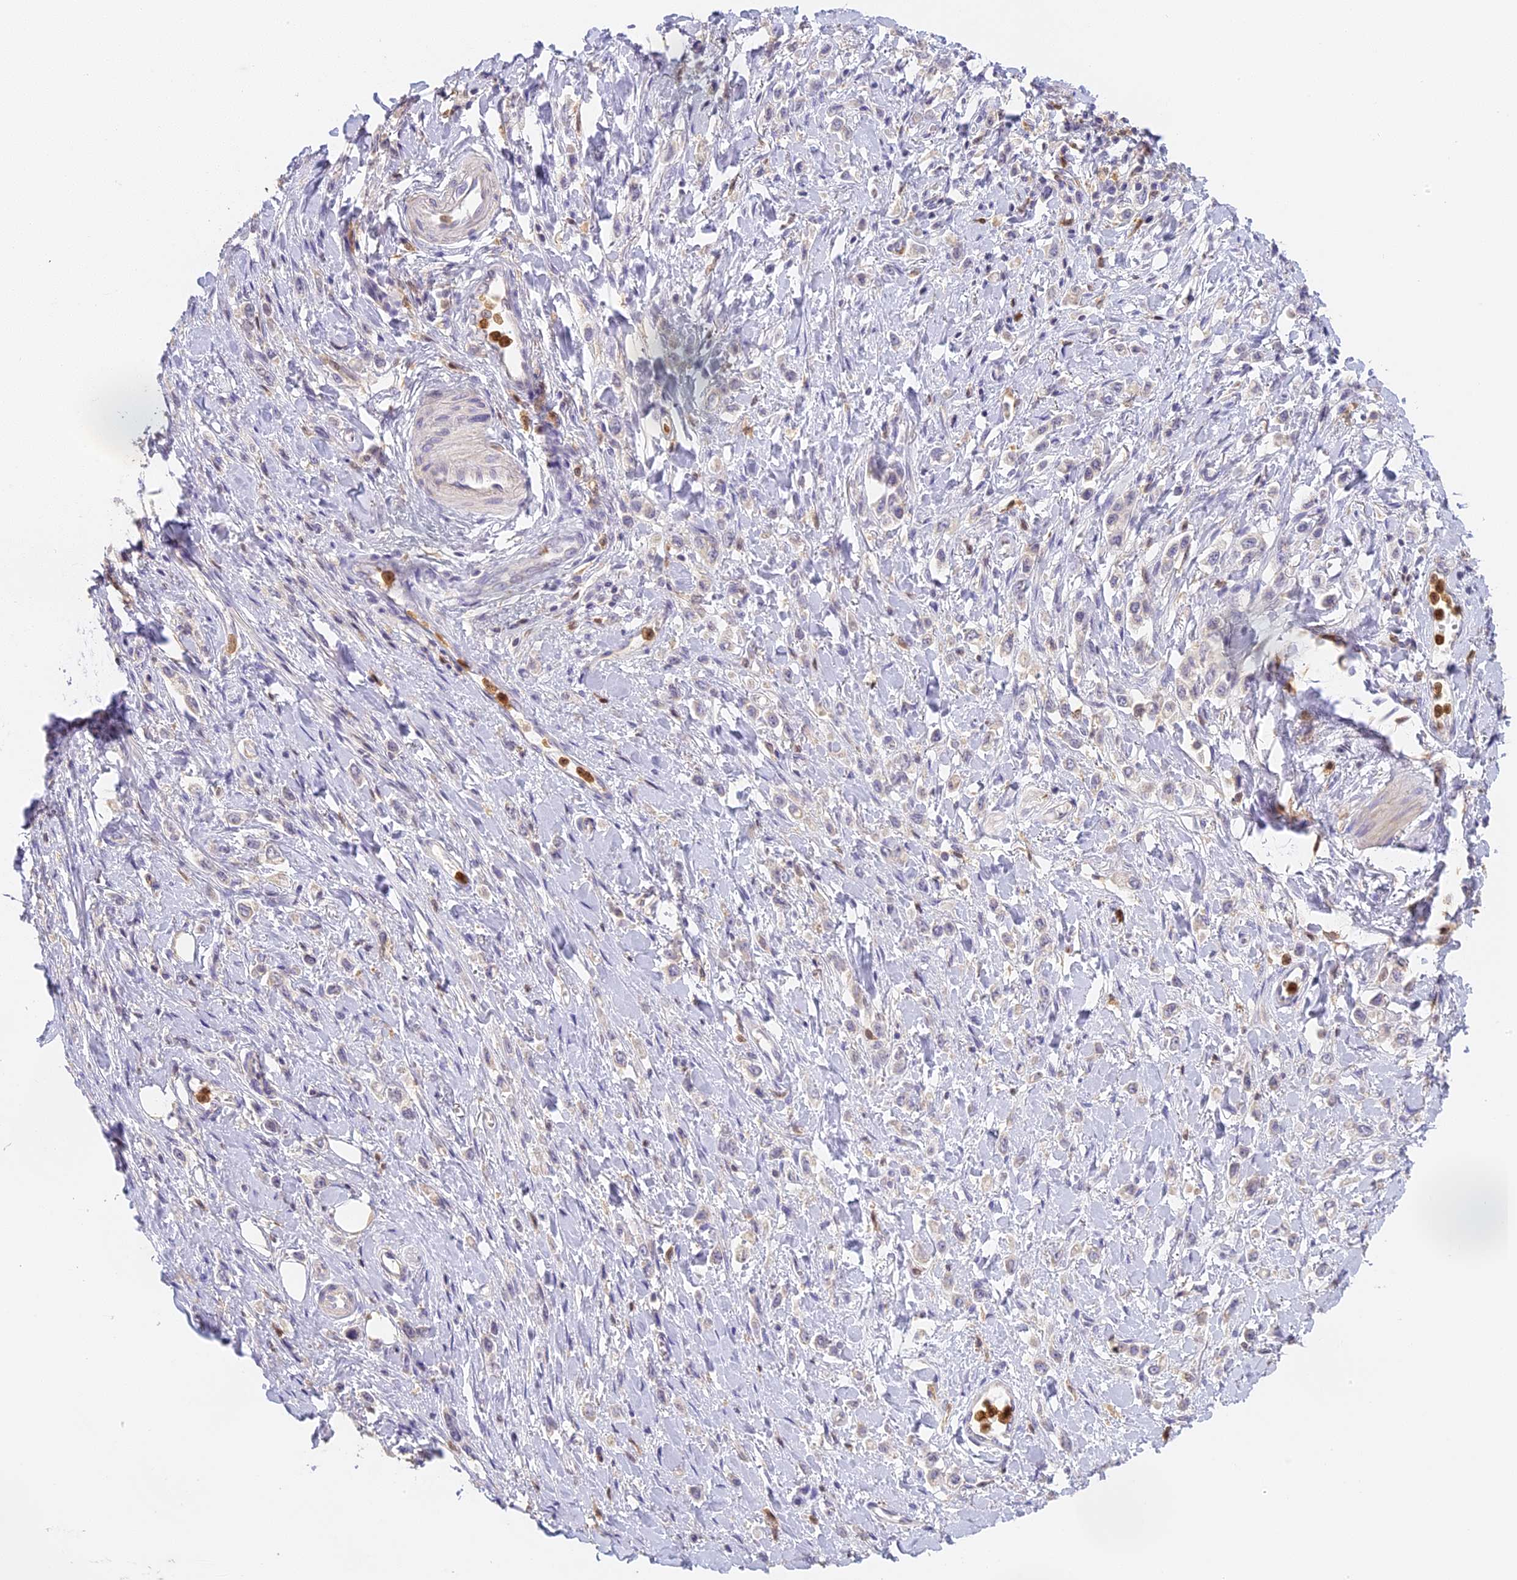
{"staining": {"intensity": "negative", "quantity": "none", "location": "none"}, "tissue": "stomach cancer", "cell_type": "Tumor cells", "image_type": "cancer", "snomed": [{"axis": "morphology", "description": "Adenocarcinoma, NOS"}, {"axis": "topography", "description": "Stomach"}], "caption": "A high-resolution image shows immunohistochemistry staining of stomach cancer, which demonstrates no significant expression in tumor cells. (DAB immunohistochemistry (IHC), high magnification).", "gene": "NCF4", "patient": {"sex": "female", "age": 65}}